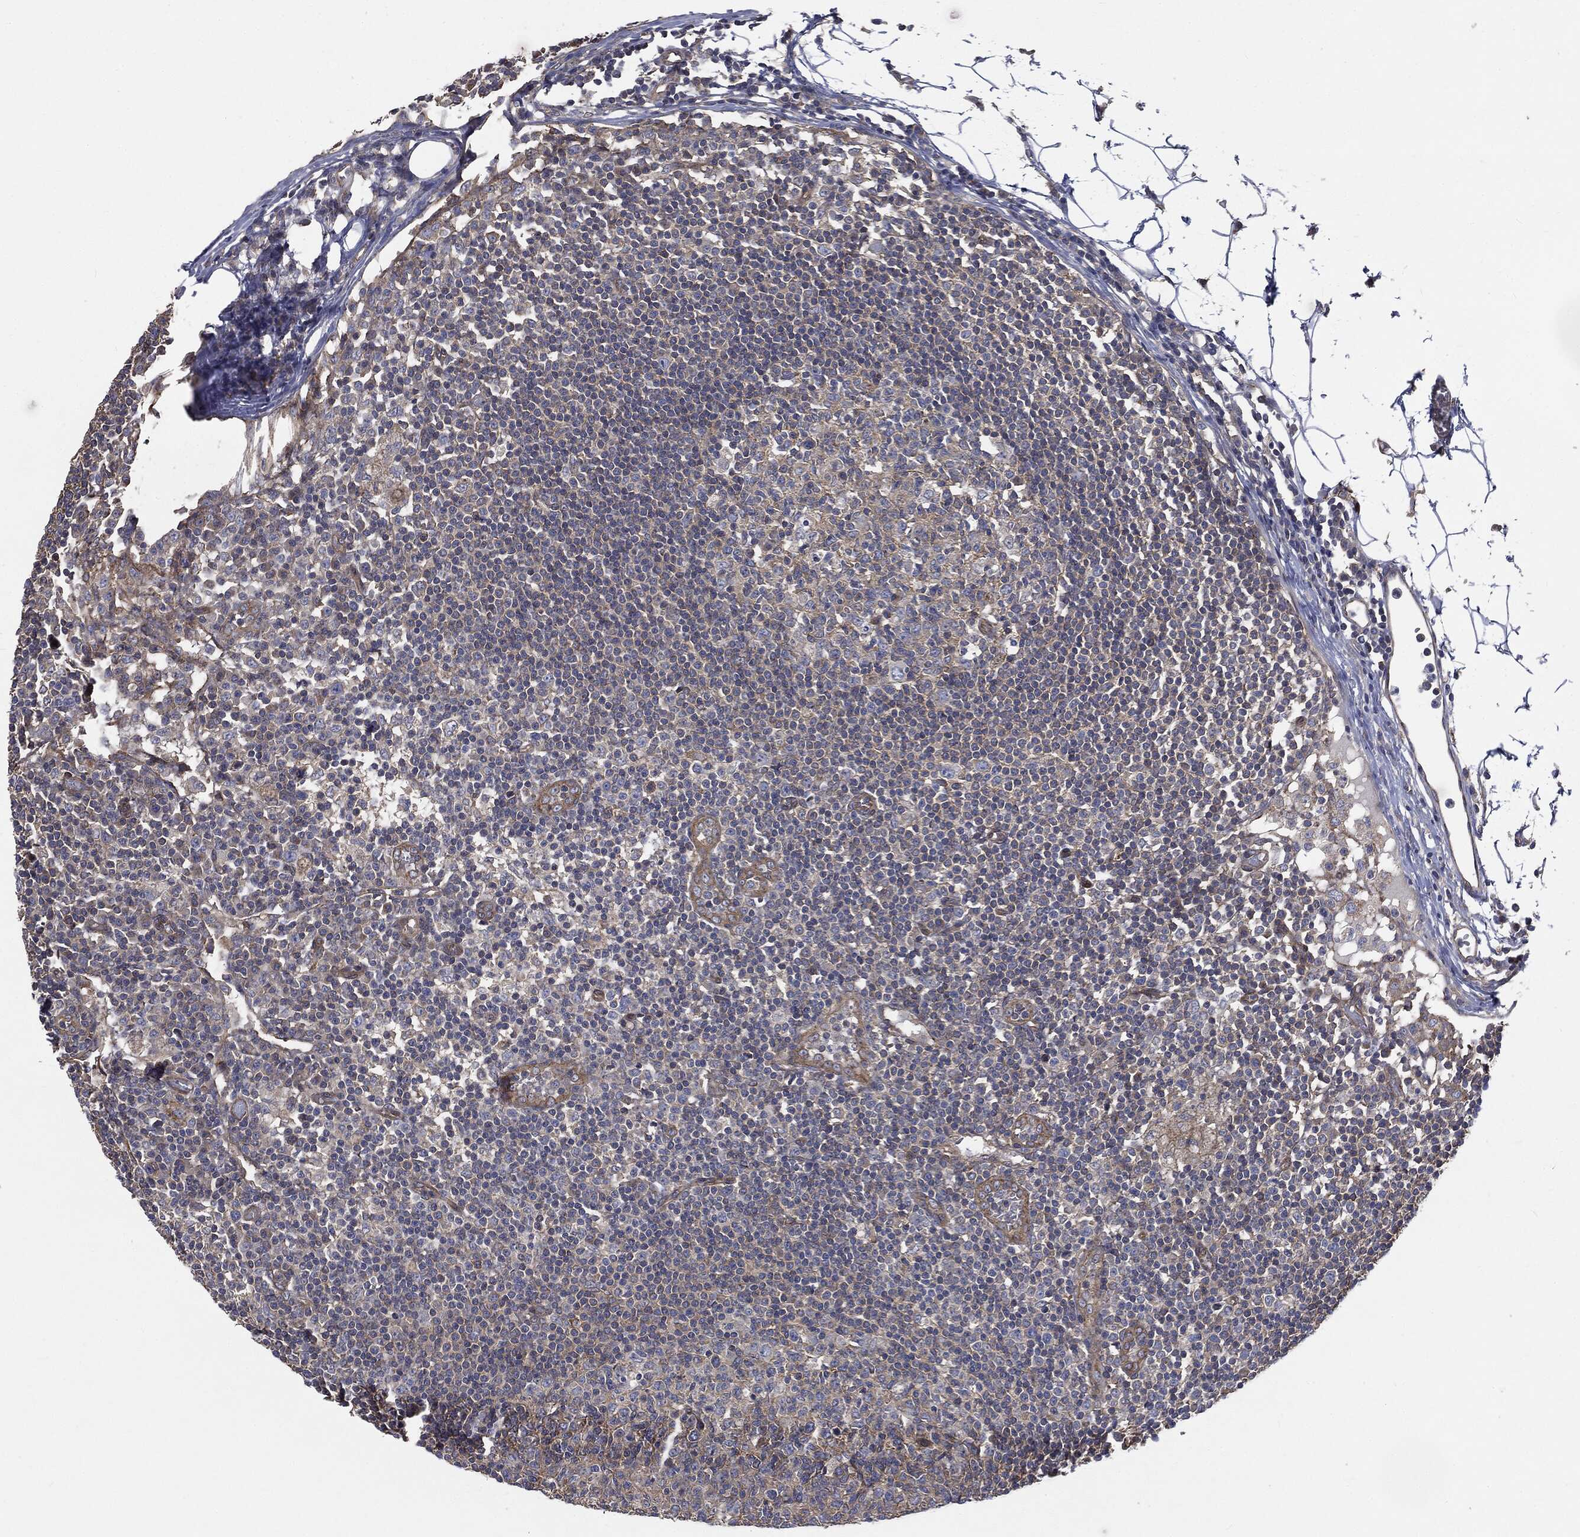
{"staining": {"intensity": "negative", "quantity": "none", "location": "none"}, "tissue": "lymph node", "cell_type": "Germinal center cells", "image_type": "normal", "snomed": [{"axis": "morphology", "description": "Normal tissue, NOS"}, {"axis": "topography", "description": "Lymph node"}, {"axis": "topography", "description": "Salivary gland"}], "caption": "A high-resolution image shows immunohistochemistry (IHC) staining of unremarkable lymph node, which displays no significant expression in germinal center cells.", "gene": "EPS15L1", "patient": {"sex": "male", "age": 83}}